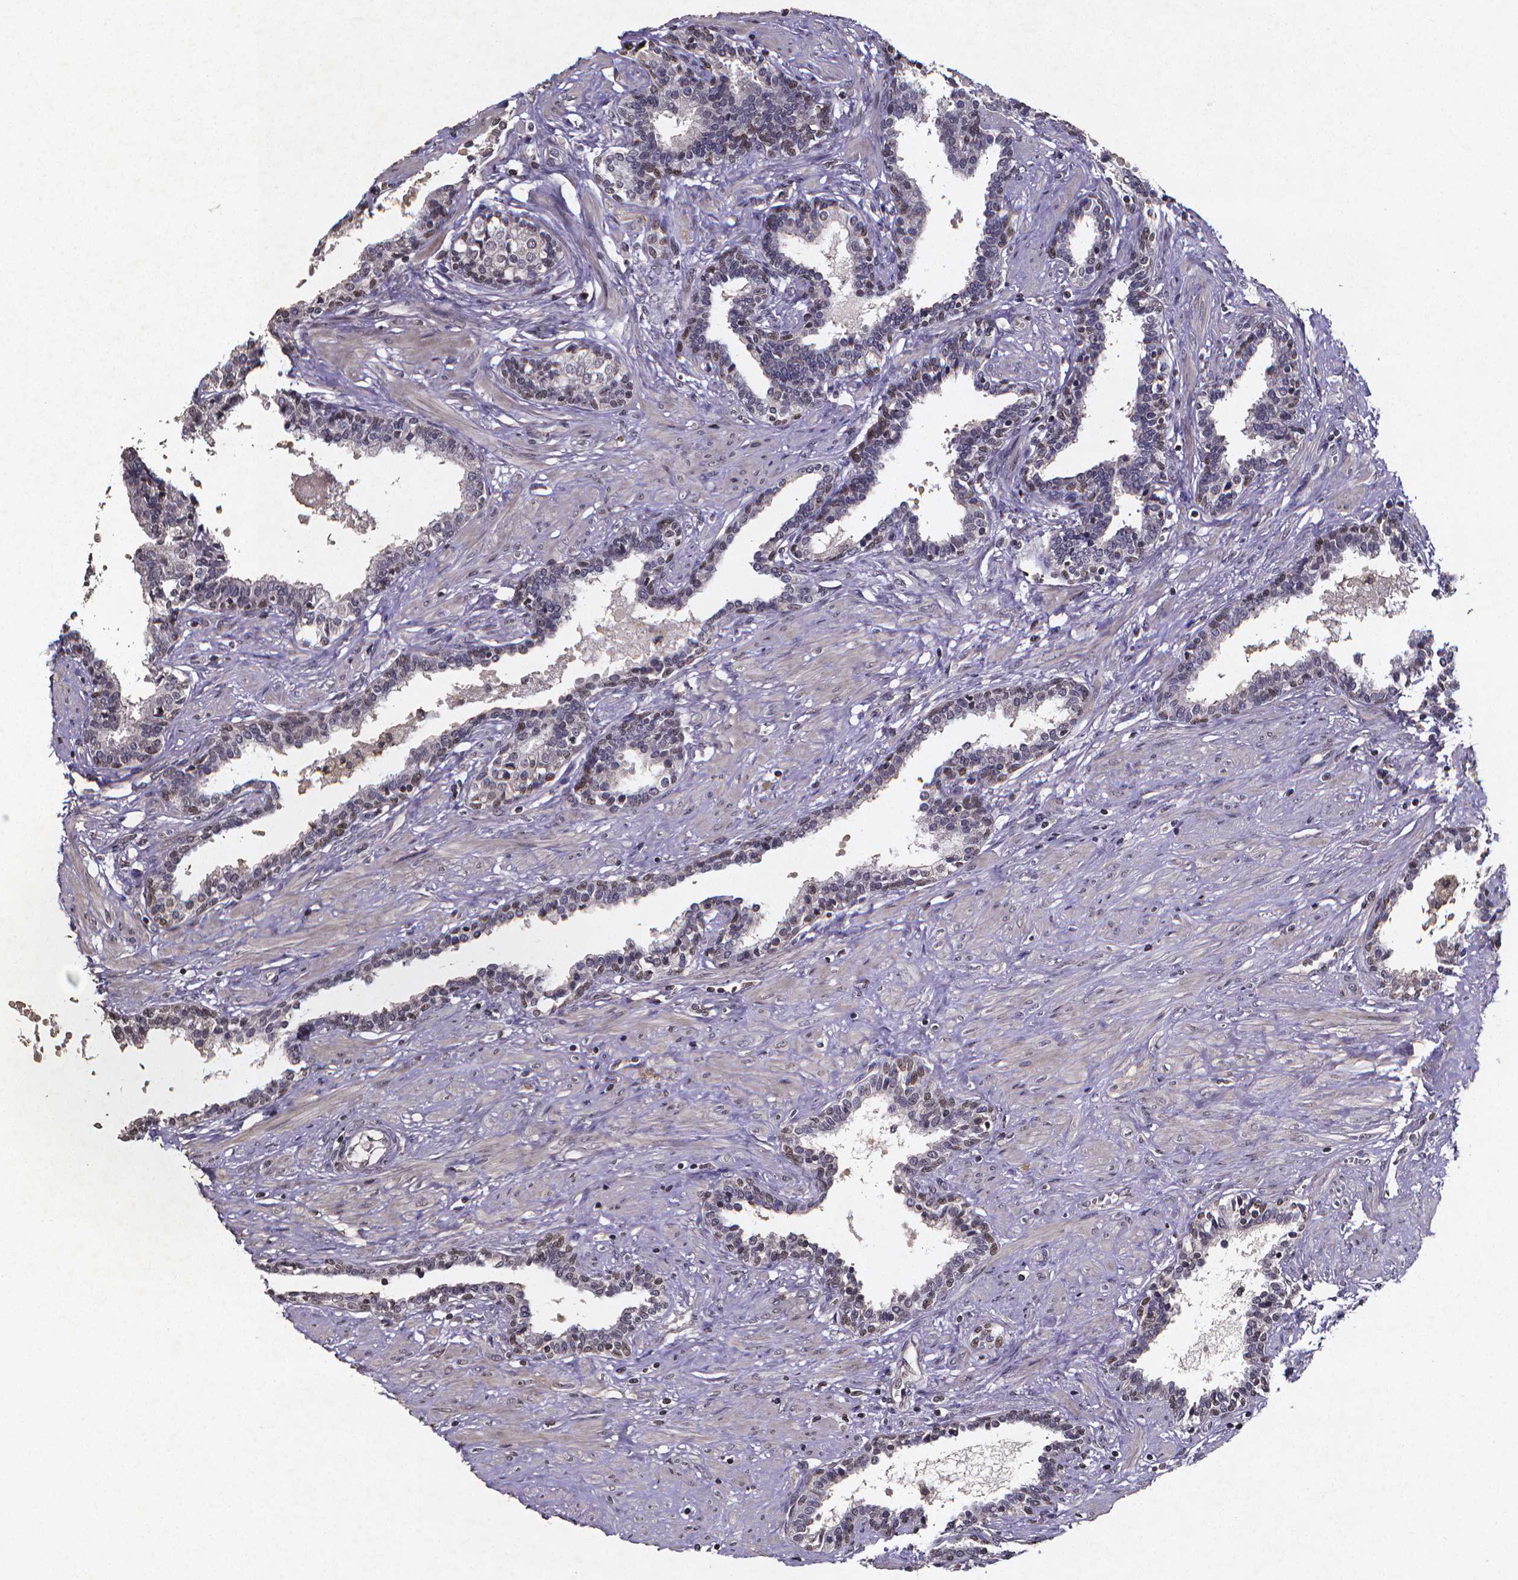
{"staining": {"intensity": "weak", "quantity": "<25%", "location": "nuclear"}, "tissue": "prostate", "cell_type": "Glandular cells", "image_type": "normal", "snomed": [{"axis": "morphology", "description": "Normal tissue, NOS"}, {"axis": "topography", "description": "Prostate"}], "caption": "Glandular cells show no significant protein expression in normal prostate.", "gene": "TP73", "patient": {"sex": "male", "age": 55}}